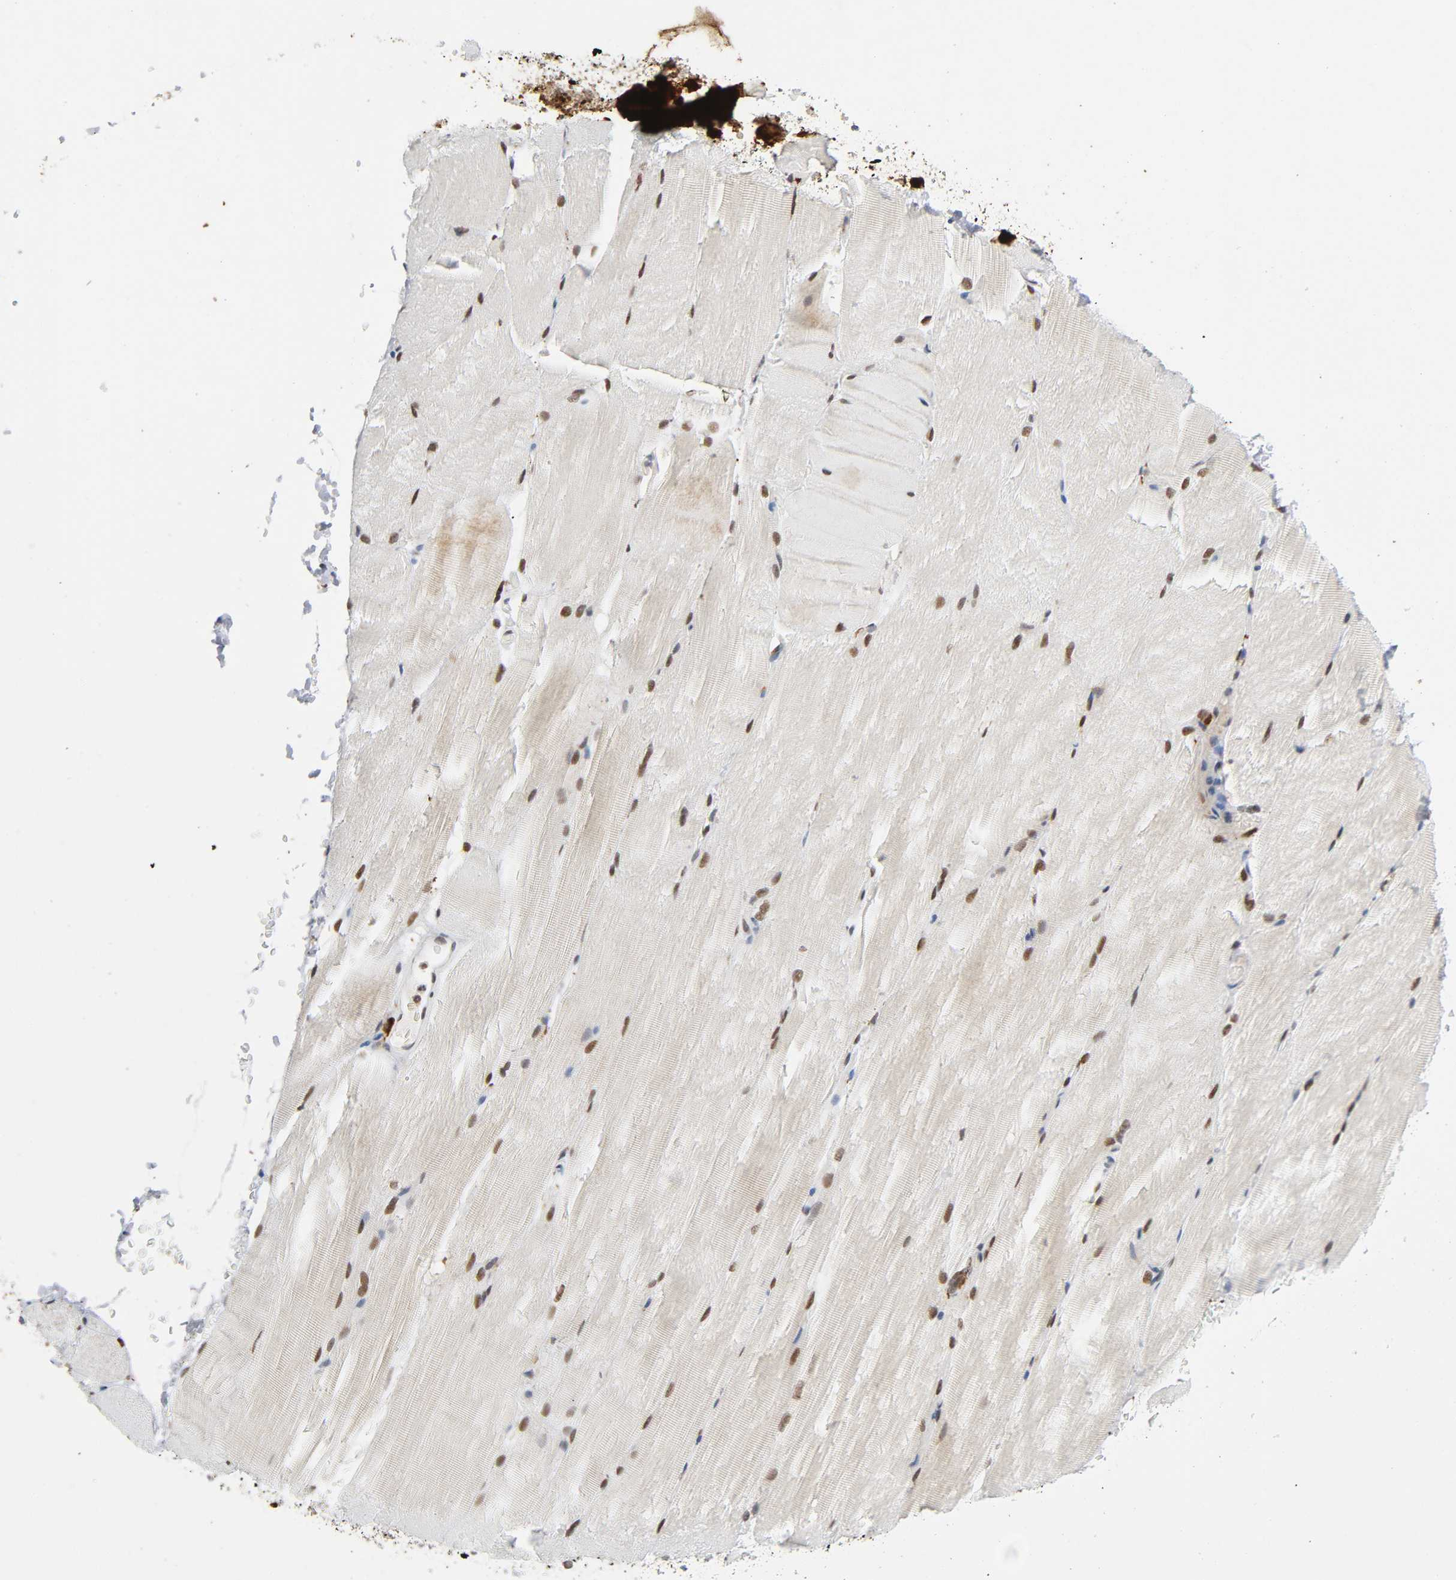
{"staining": {"intensity": "moderate", "quantity": "25%-75%", "location": "nuclear"}, "tissue": "skeletal muscle", "cell_type": "Myocytes", "image_type": "normal", "snomed": [{"axis": "morphology", "description": "Normal tissue, NOS"}, {"axis": "topography", "description": "Skeletal muscle"}, {"axis": "topography", "description": "Parathyroid gland"}], "caption": "Immunohistochemical staining of unremarkable human skeletal muscle shows 25%-75% levels of moderate nuclear protein staining in about 25%-75% of myocytes.", "gene": "KAT2B", "patient": {"sex": "female", "age": 37}}